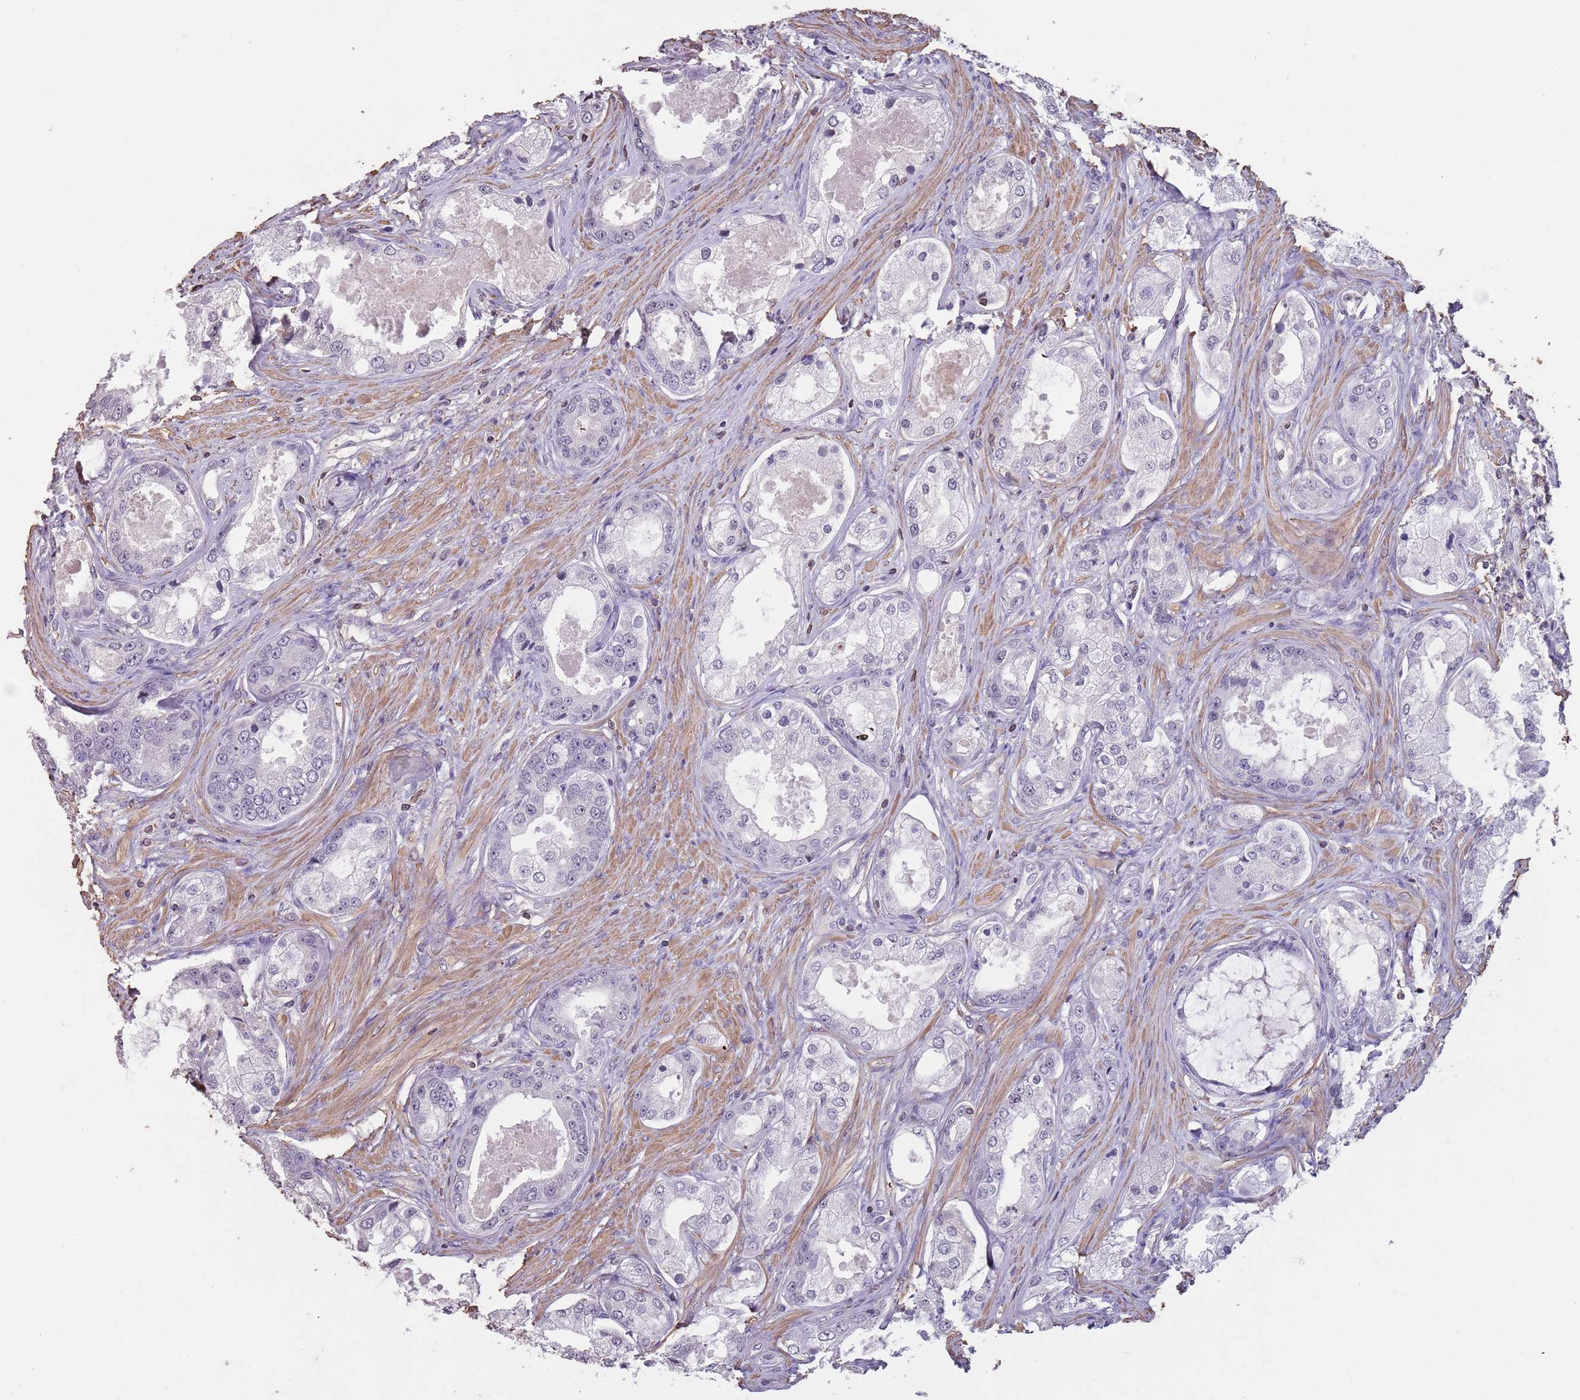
{"staining": {"intensity": "negative", "quantity": "none", "location": "none"}, "tissue": "prostate cancer", "cell_type": "Tumor cells", "image_type": "cancer", "snomed": [{"axis": "morphology", "description": "Adenocarcinoma, Low grade"}, {"axis": "topography", "description": "Prostate"}], "caption": "This is a micrograph of immunohistochemistry (IHC) staining of adenocarcinoma (low-grade) (prostate), which shows no expression in tumor cells.", "gene": "SUN5", "patient": {"sex": "male", "age": 68}}